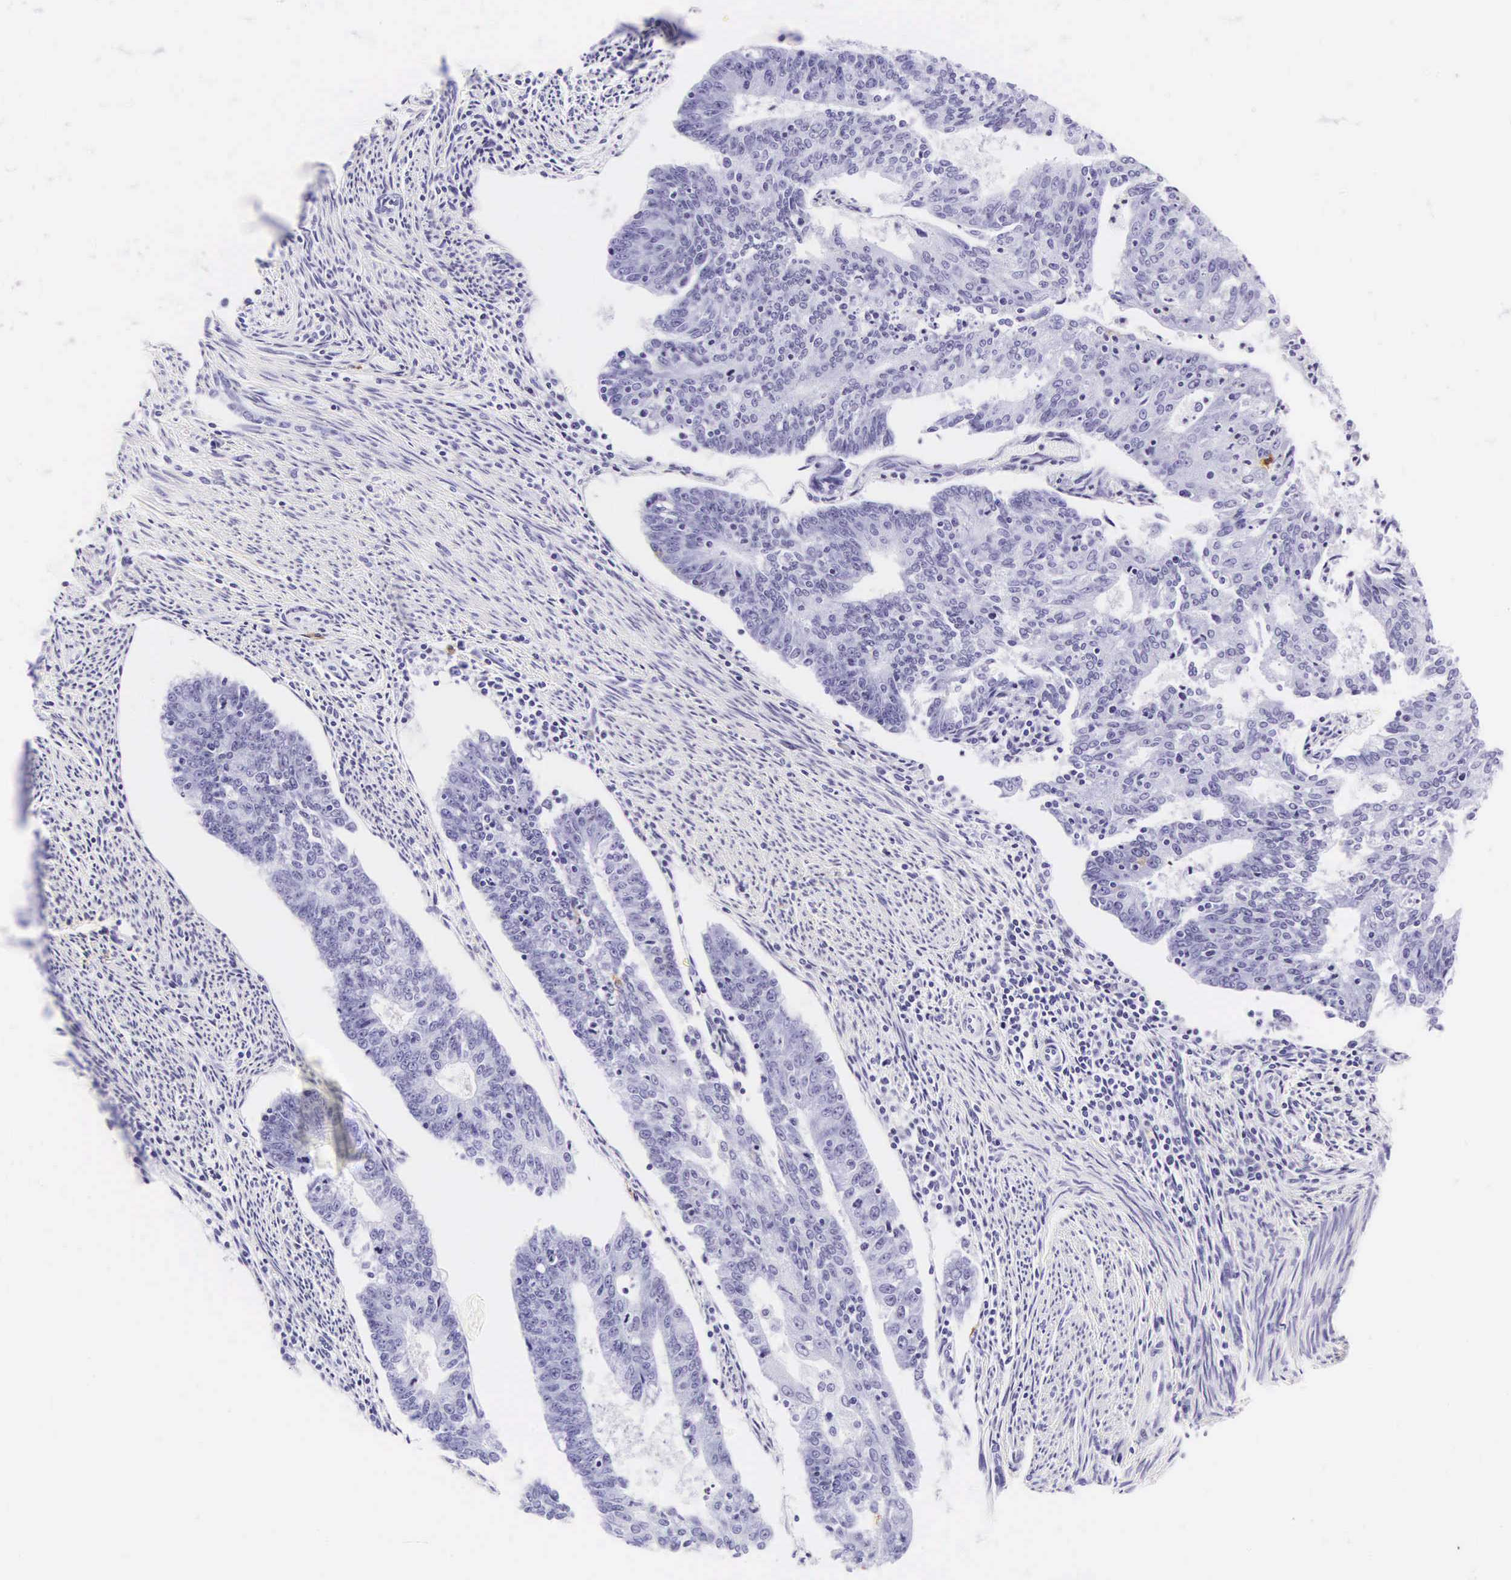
{"staining": {"intensity": "negative", "quantity": "none", "location": "none"}, "tissue": "endometrial cancer", "cell_type": "Tumor cells", "image_type": "cancer", "snomed": [{"axis": "morphology", "description": "Adenocarcinoma, NOS"}, {"axis": "topography", "description": "Endometrium"}], "caption": "High power microscopy photomicrograph of an immunohistochemistry photomicrograph of adenocarcinoma (endometrial), revealing no significant positivity in tumor cells.", "gene": "CD1A", "patient": {"sex": "female", "age": 56}}